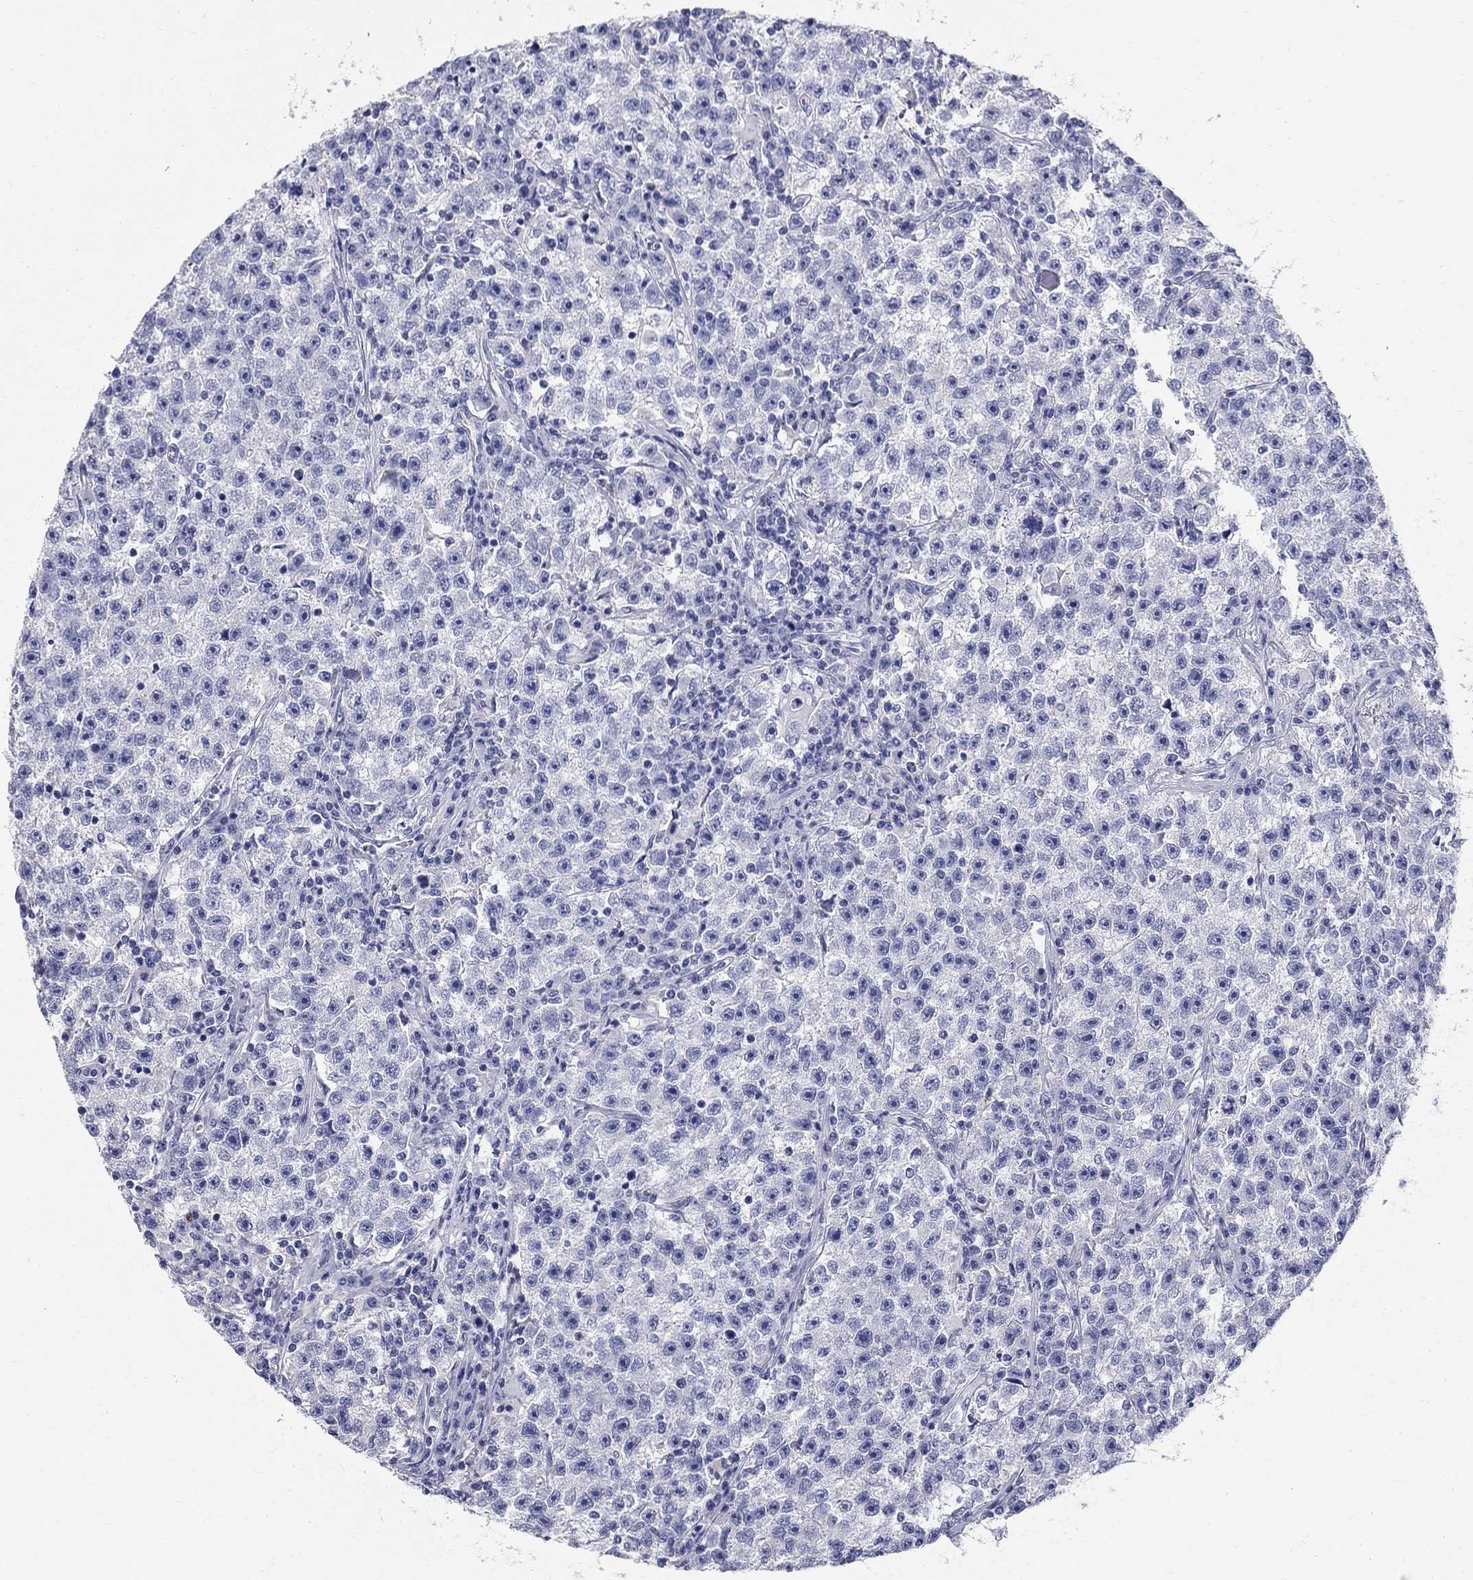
{"staining": {"intensity": "negative", "quantity": "none", "location": "none"}, "tissue": "testis cancer", "cell_type": "Tumor cells", "image_type": "cancer", "snomed": [{"axis": "morphology", "description": "Seminoma, NOS"}, {"axis": "topography", "description": "Testis"}], "caption": "Protein analysis of seminoma (testis) displays no significant expression in tumor cells.", "gene": "TGM4", "patient": {"sex": "male", "age": 22}}